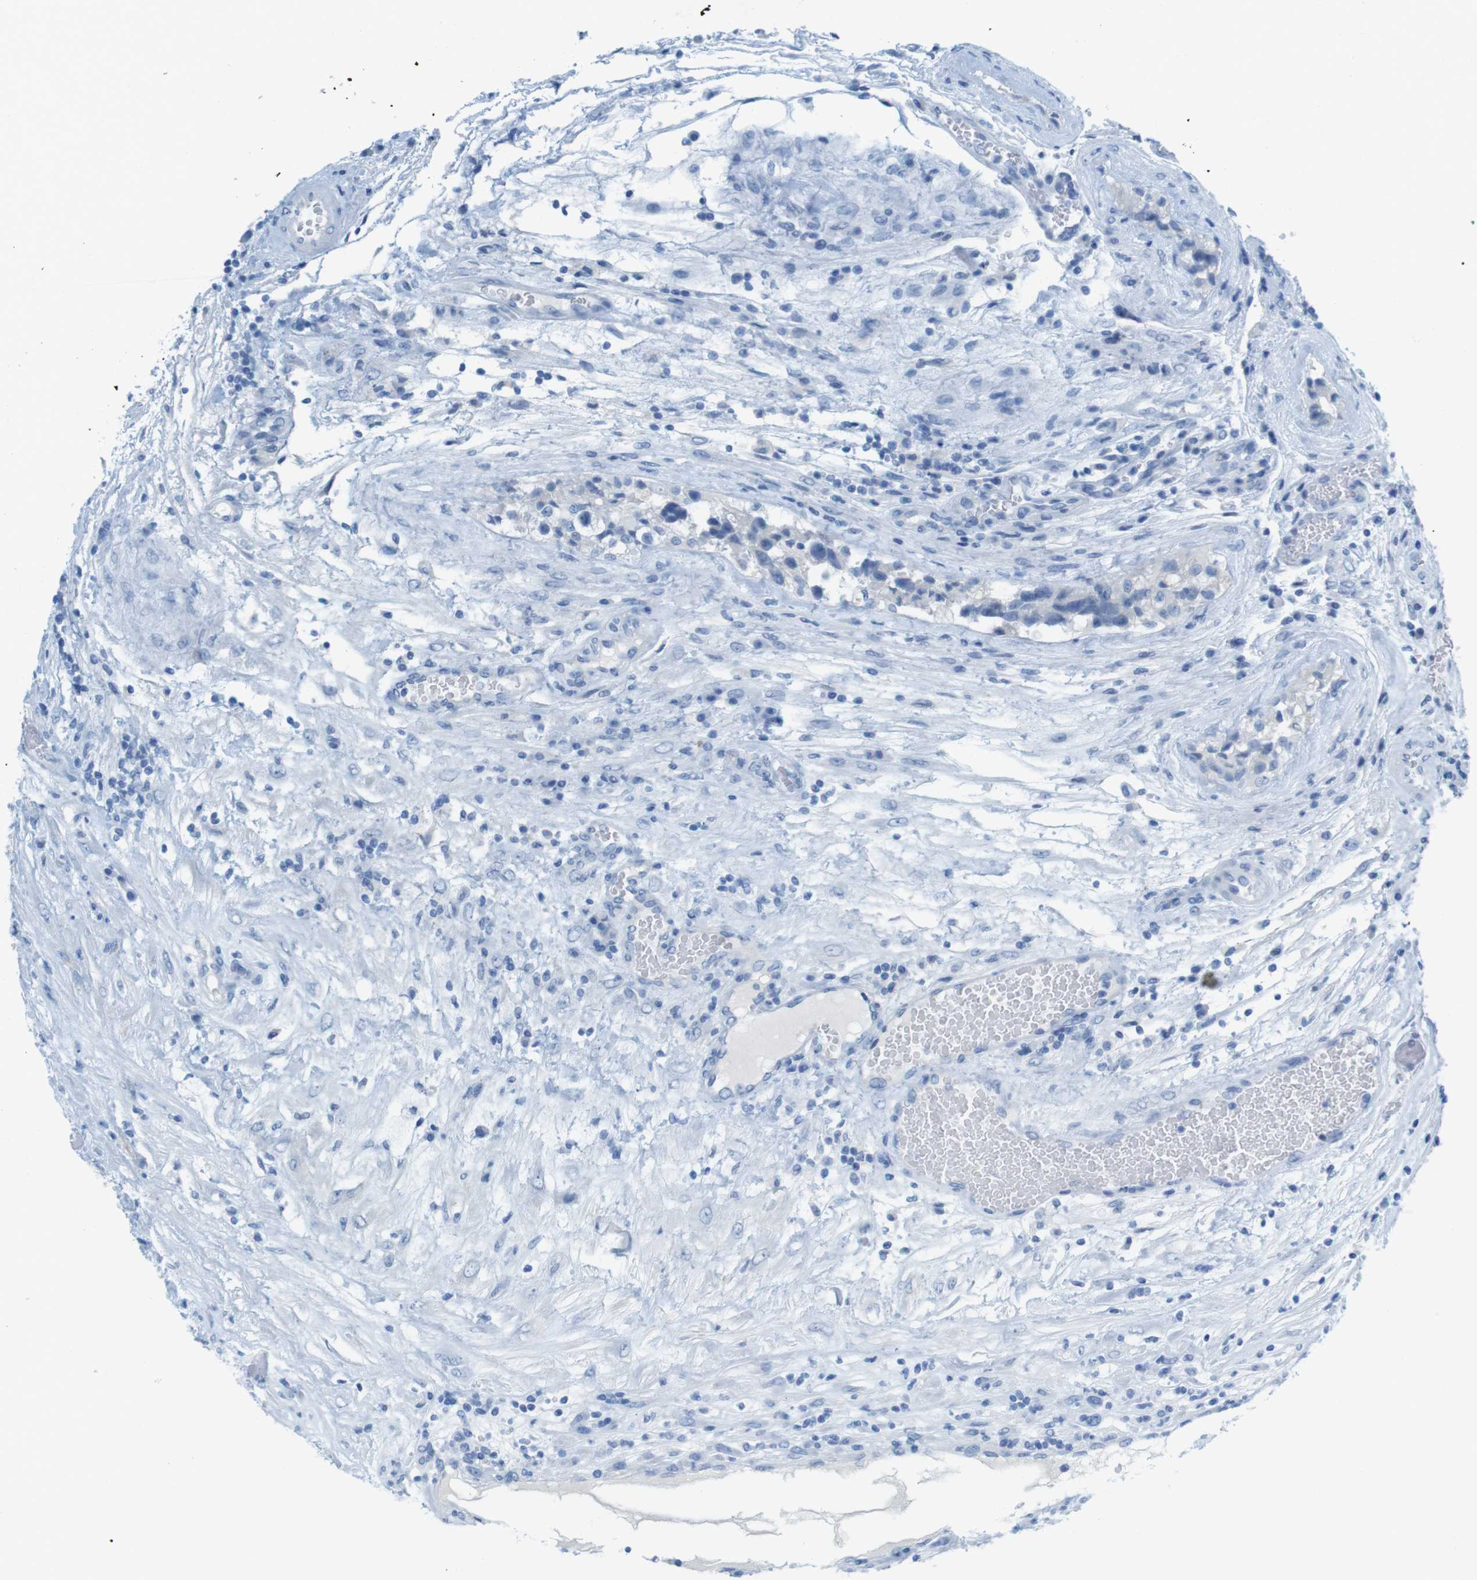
{"staining": {"intensity": "negative", "quantity": "none", "location": "none"}, "tissue": "testis cancer", "cell_type": "Tumor cells", "image_type": "cancer", "snomed": [{"axis": "morphology", "description": "Carcinoma, Embryonal, NOS"}, {"axis": "topography", "description": "Testis"}], "caption": "Immunohistochemistry of human testis cancer reveals no expression in tumor cells.", "gene": "GAP43", "patient": {"sex": "male", "age": 36}}